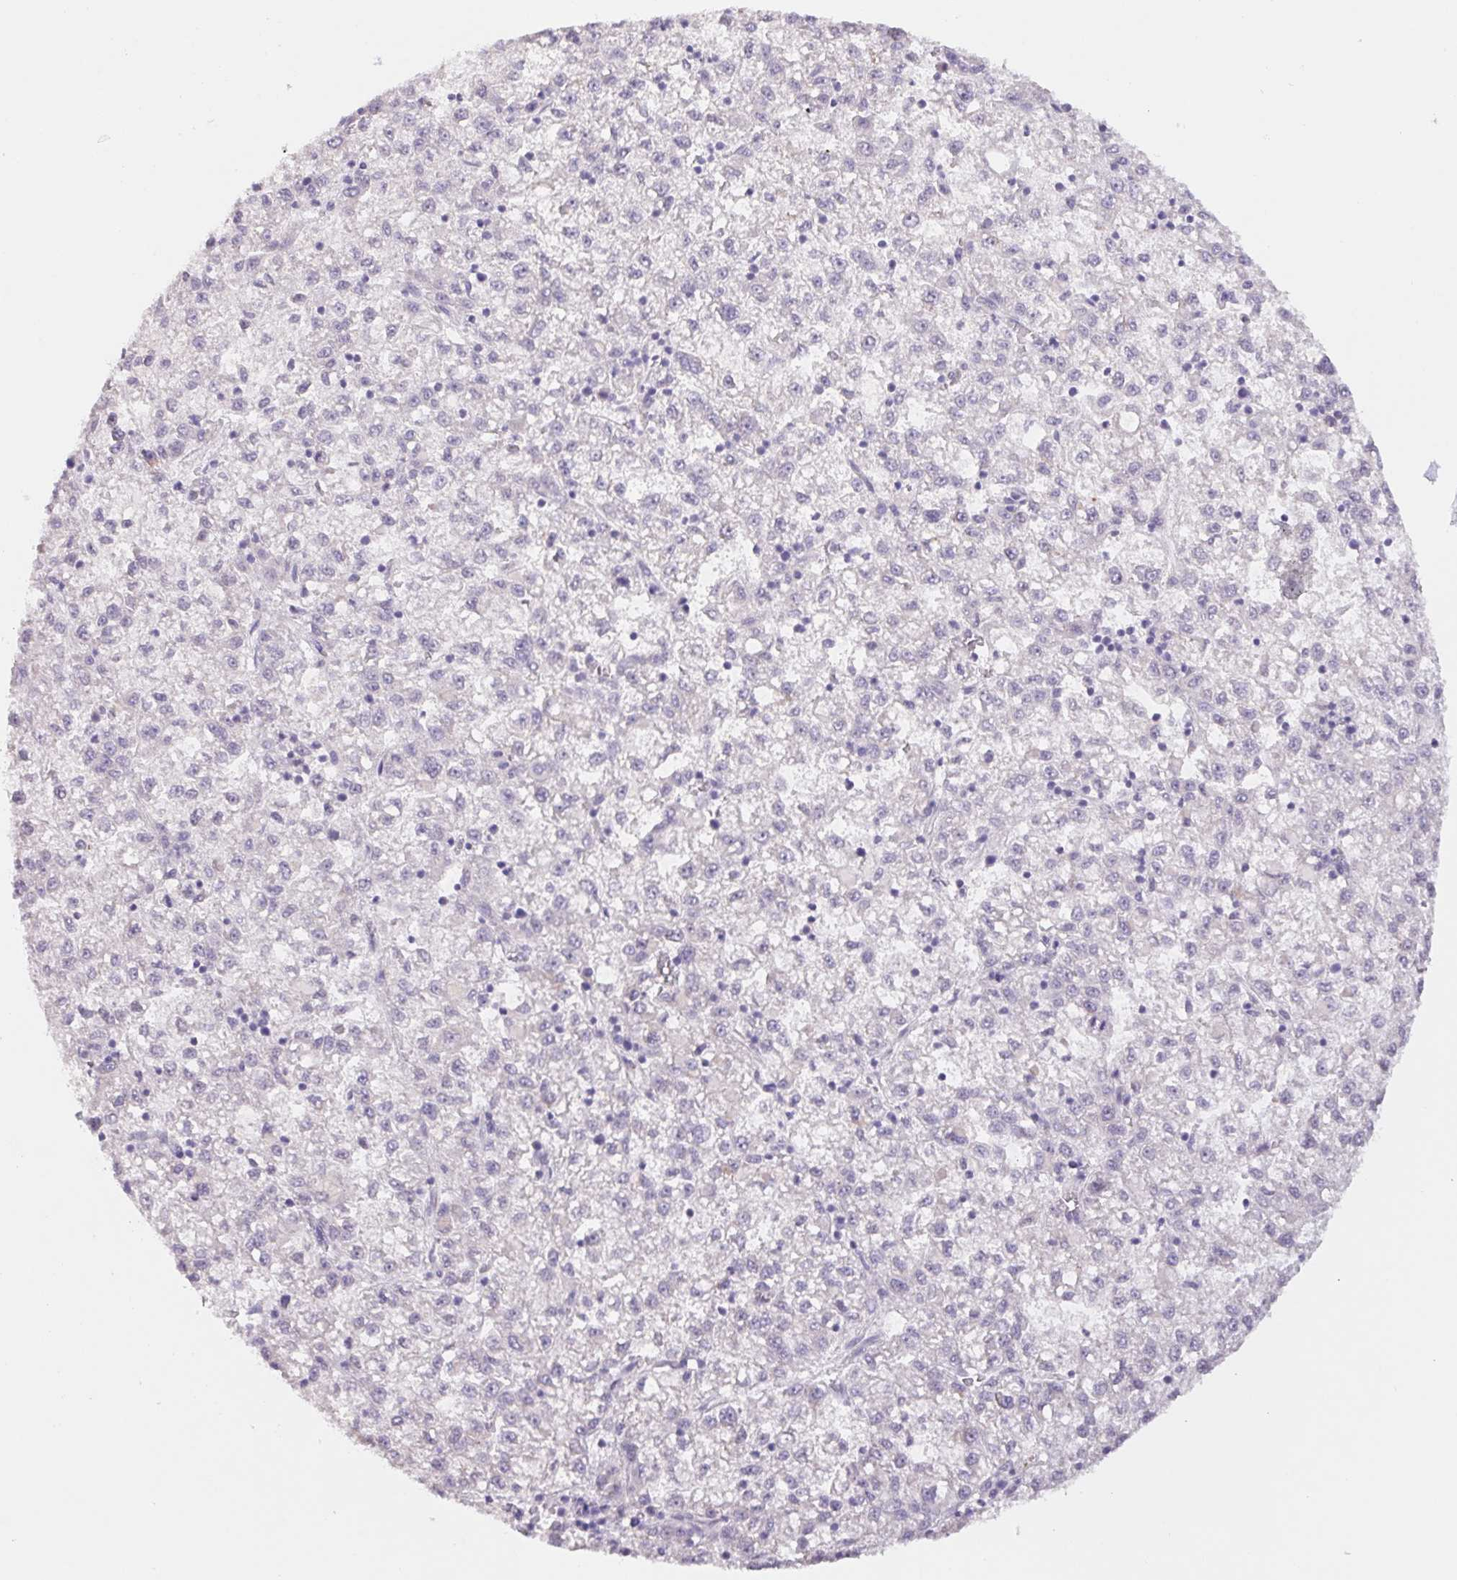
{"staining": {"intensity": "negative", "quantity": "none", "location": "none"}, "tissue": "liver cancer", "cell_type": "Tumor cells", "image_type": "cancer", "snomed": [{"axis": "morphology", "description": "Carcinoma, Hepatocellular, NOS"}, {"axis": "topography", "description": "Liver"}], "caption": "This is an immunohistochemistry (IHC) image of human liver cancer. There is no staining in tumor cells.", "gene": "PNMA8B", "patient": {"sex": "male", "age": 40}}